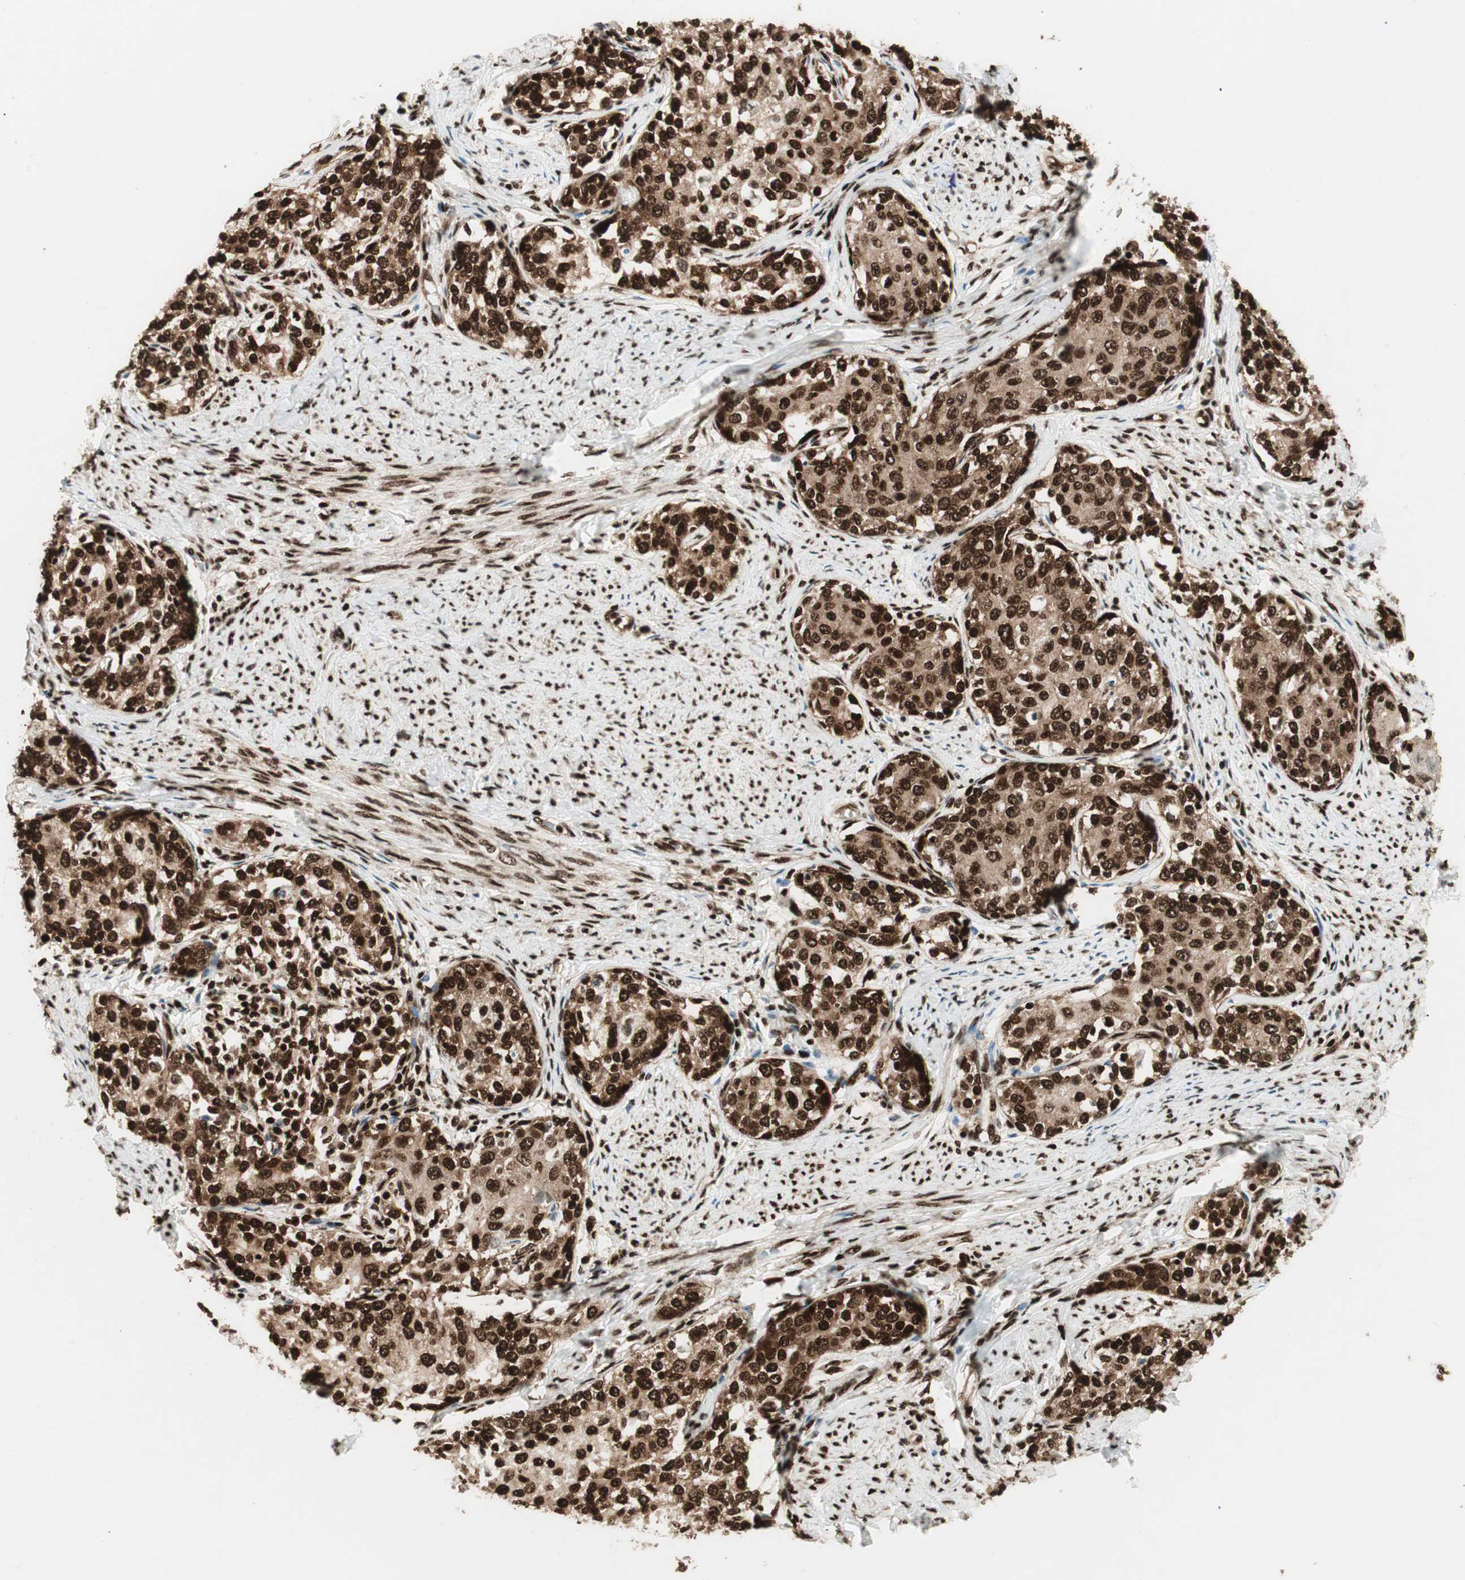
{"staining": {"intensity": "strong", "quantity": ">75%", "location": "cytoplasmic/membranous,nuclear"}, "tissue": "cervical cancer", "cell_type": "Tumor cells", "image_type": "cancer", "snomed": [{"axis": "morphology", "description": "Squamous cell carcinoma, NOS"}, {"axis": "morphology", "description": "Adenocarcinoma, NOS"}, {"axis": "topography", "description": "Cervix"}], "caption": "This is a photomicrograph of IHC staining of cervical cancer (adenocarcinoma), which shows strong staining in the cytoplasmic/membranous and nuclear of tumor cells.", "gene": "EWSR1", "patient": {"sex": "female", "age": 52}}